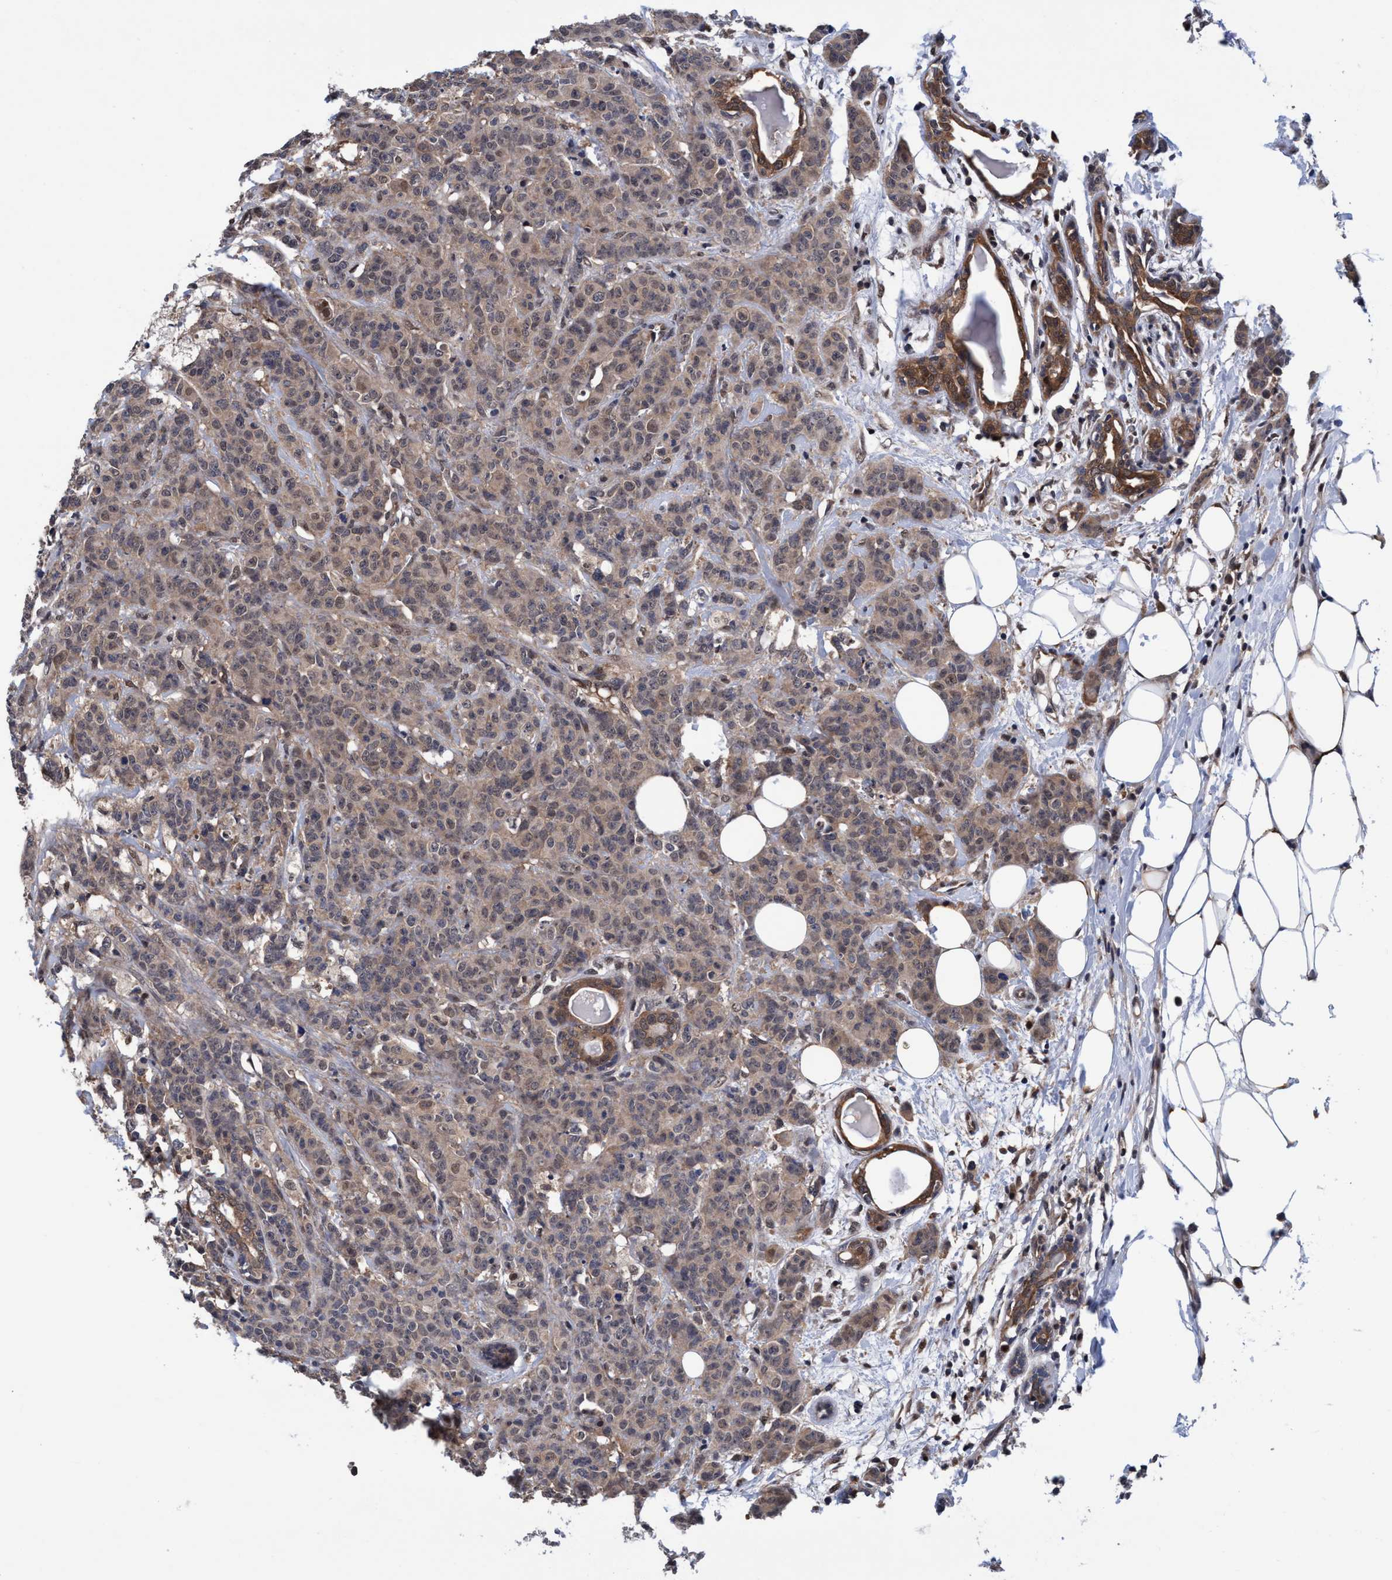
{"staining": {"intensity": "moderate", "quantity": ">75%", "location": "cytoplasmic/membranous"}, "tissue": "breast cancer", "cell_type": "Tumor cells", "image_type": "cancer", "snomed": [{"axis": "morphology", "description": "Normal tissue, NOS"}, {"axis": "morphology", "description": "Duct carcinoma"}, {"axis": "topography", "description": "Breast"}], "caption": "A medium amount of moderate cytoplasmic/membranous expression is appreciated in approximately >75% of tumor cells in invasive ductal carcinoma (breast) tissue.", "gene": "PSMD12", "patient": {"sex": "female", "age": 40}}